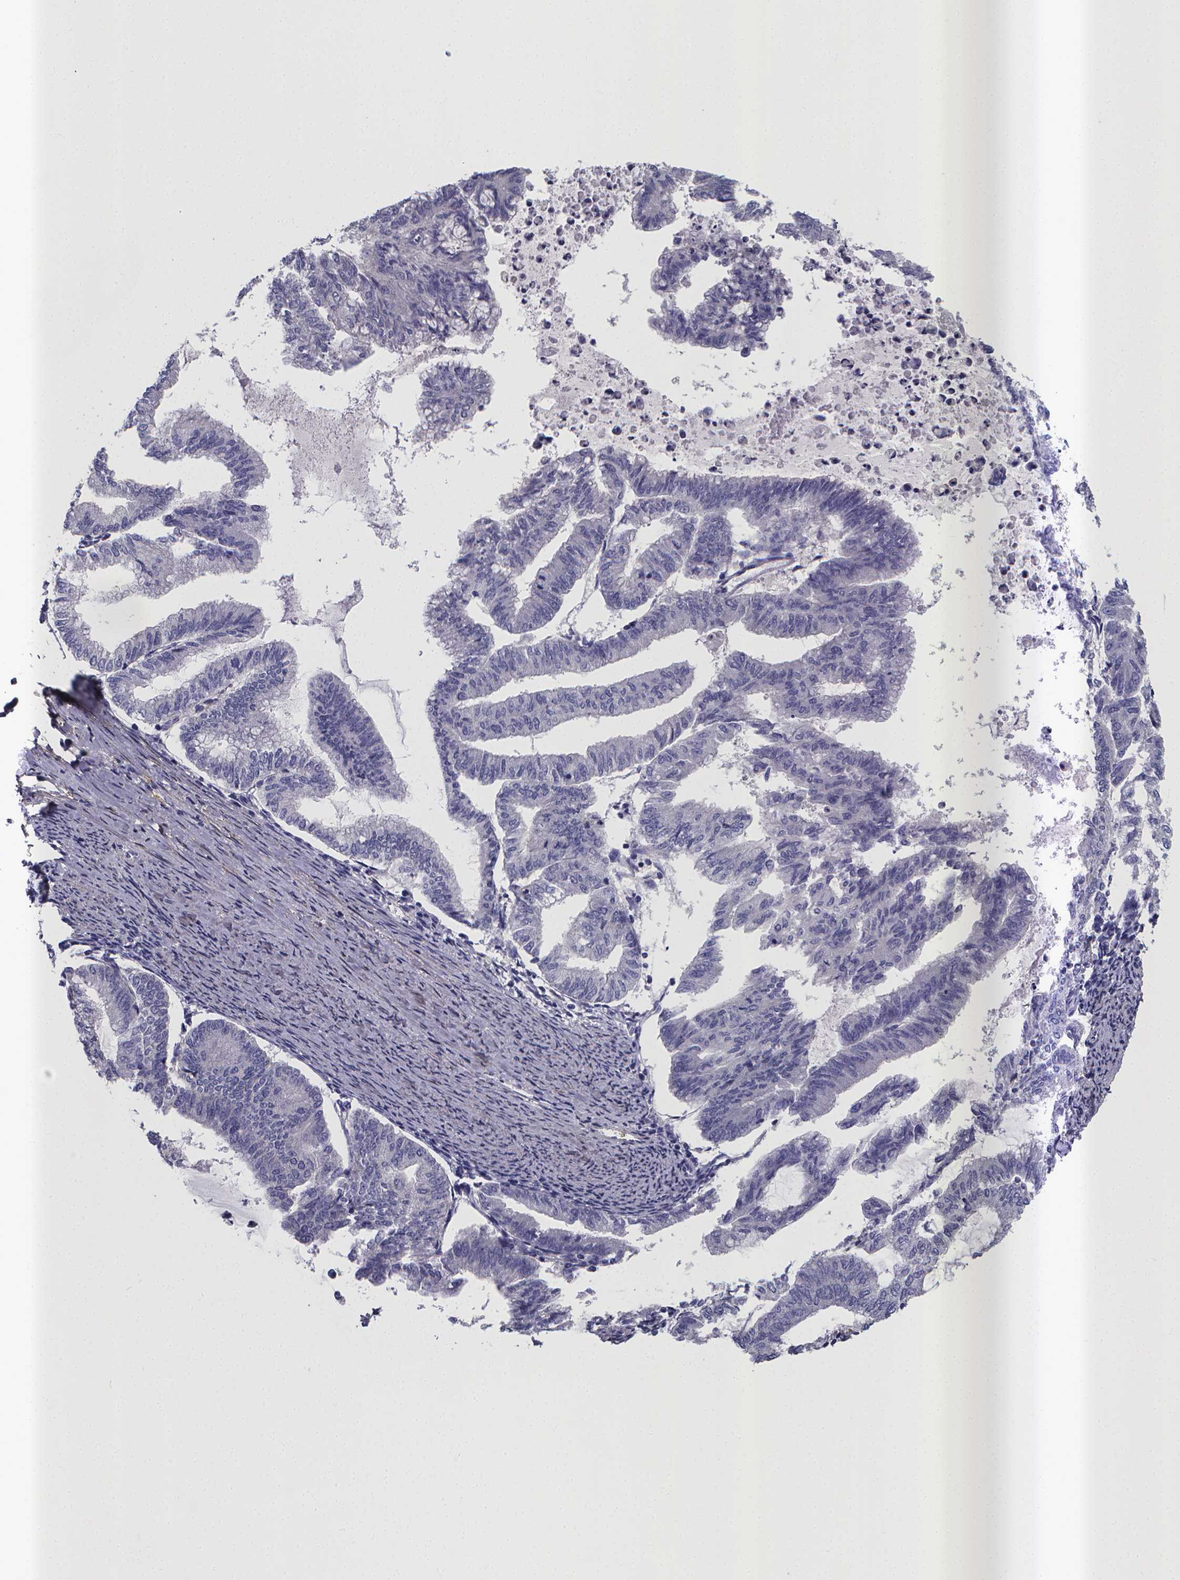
{"staining": {"intensity": "negative", "quantity": "none", "location": "none"}, "tissue": "endometrial cancer", "cell_type": "Tumor cells", "image_type": "cancer", "snomed": [{"axis": "morphology", "description": "Adenocarcinoma, NOS"}, {"axis": "topography", "description": "Endometrium"}], "caption": "The histopathology image exhibits no significant expression in tumor cells of endometrial cancer (adenocarcinoma).", "gene": "RERG", "patient": {"sex": "female", "age": 79}}